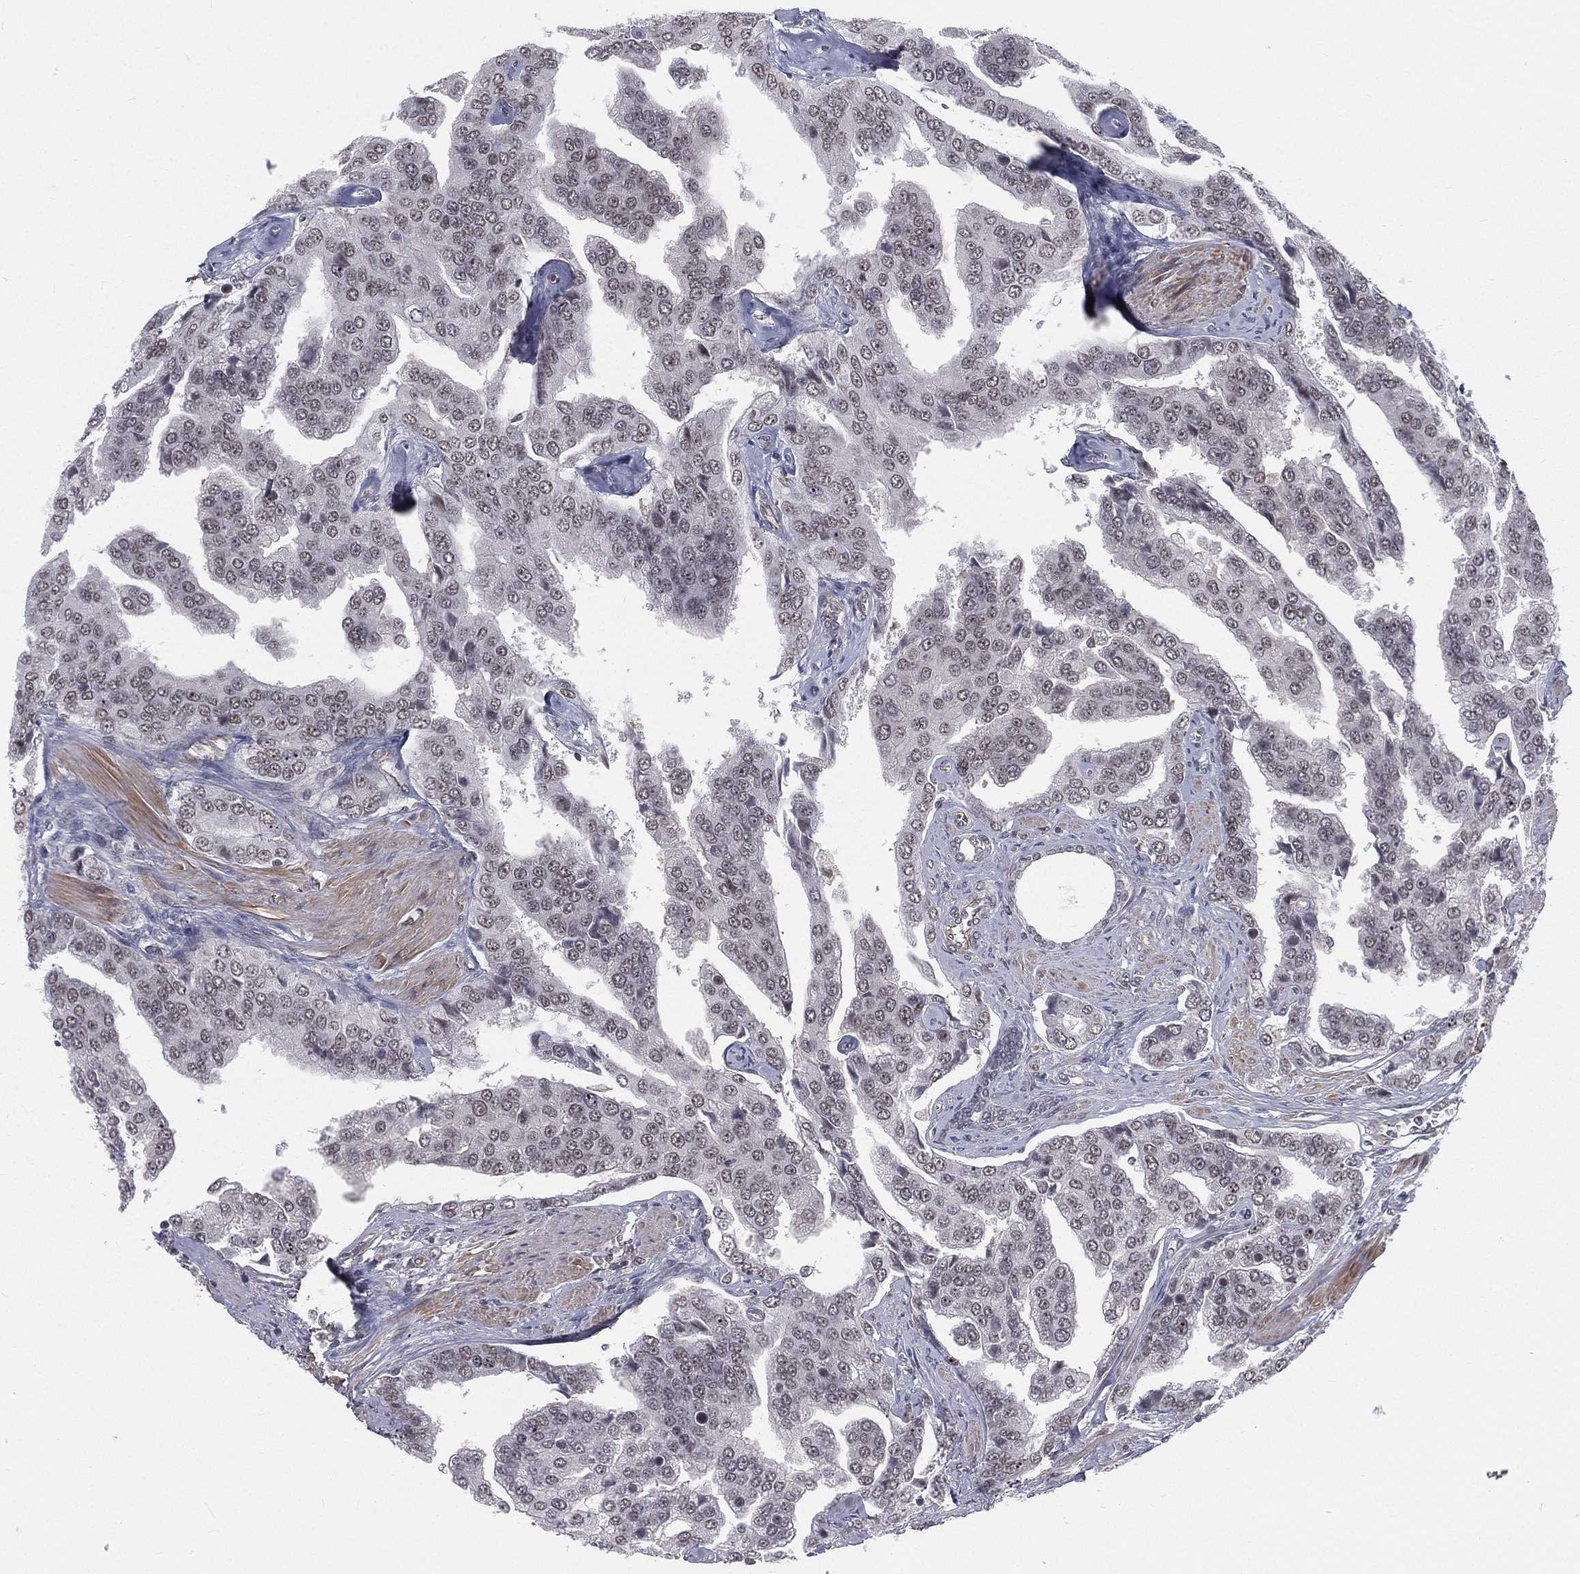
{"staining": {"intensity": "negative", "quantity": "none", "location": "none"}, "tissue": "prostate cancer", "cell_type": "Tumor cells", "image_type": "cancer", "snomed": [{"axis": "morphology", "description": "Adenocarcinoma, NOS"}, {"axis": "topography", "description": "Prostate and seminal vesicle, NOS"}, {"axis": "topography", "description": "Prostate"}], "caption": "Protein analysis of prostate cancer (adenocarcinoma) demonstrates no significant expression in tumor cells. (Stains: DAB immunohistochemistry with hematoxylin counter stain, Microscopy: brightfield microscopy at high magnification).", "gene": "MORC2", "patient": {"sex": "male", "age": 69}}